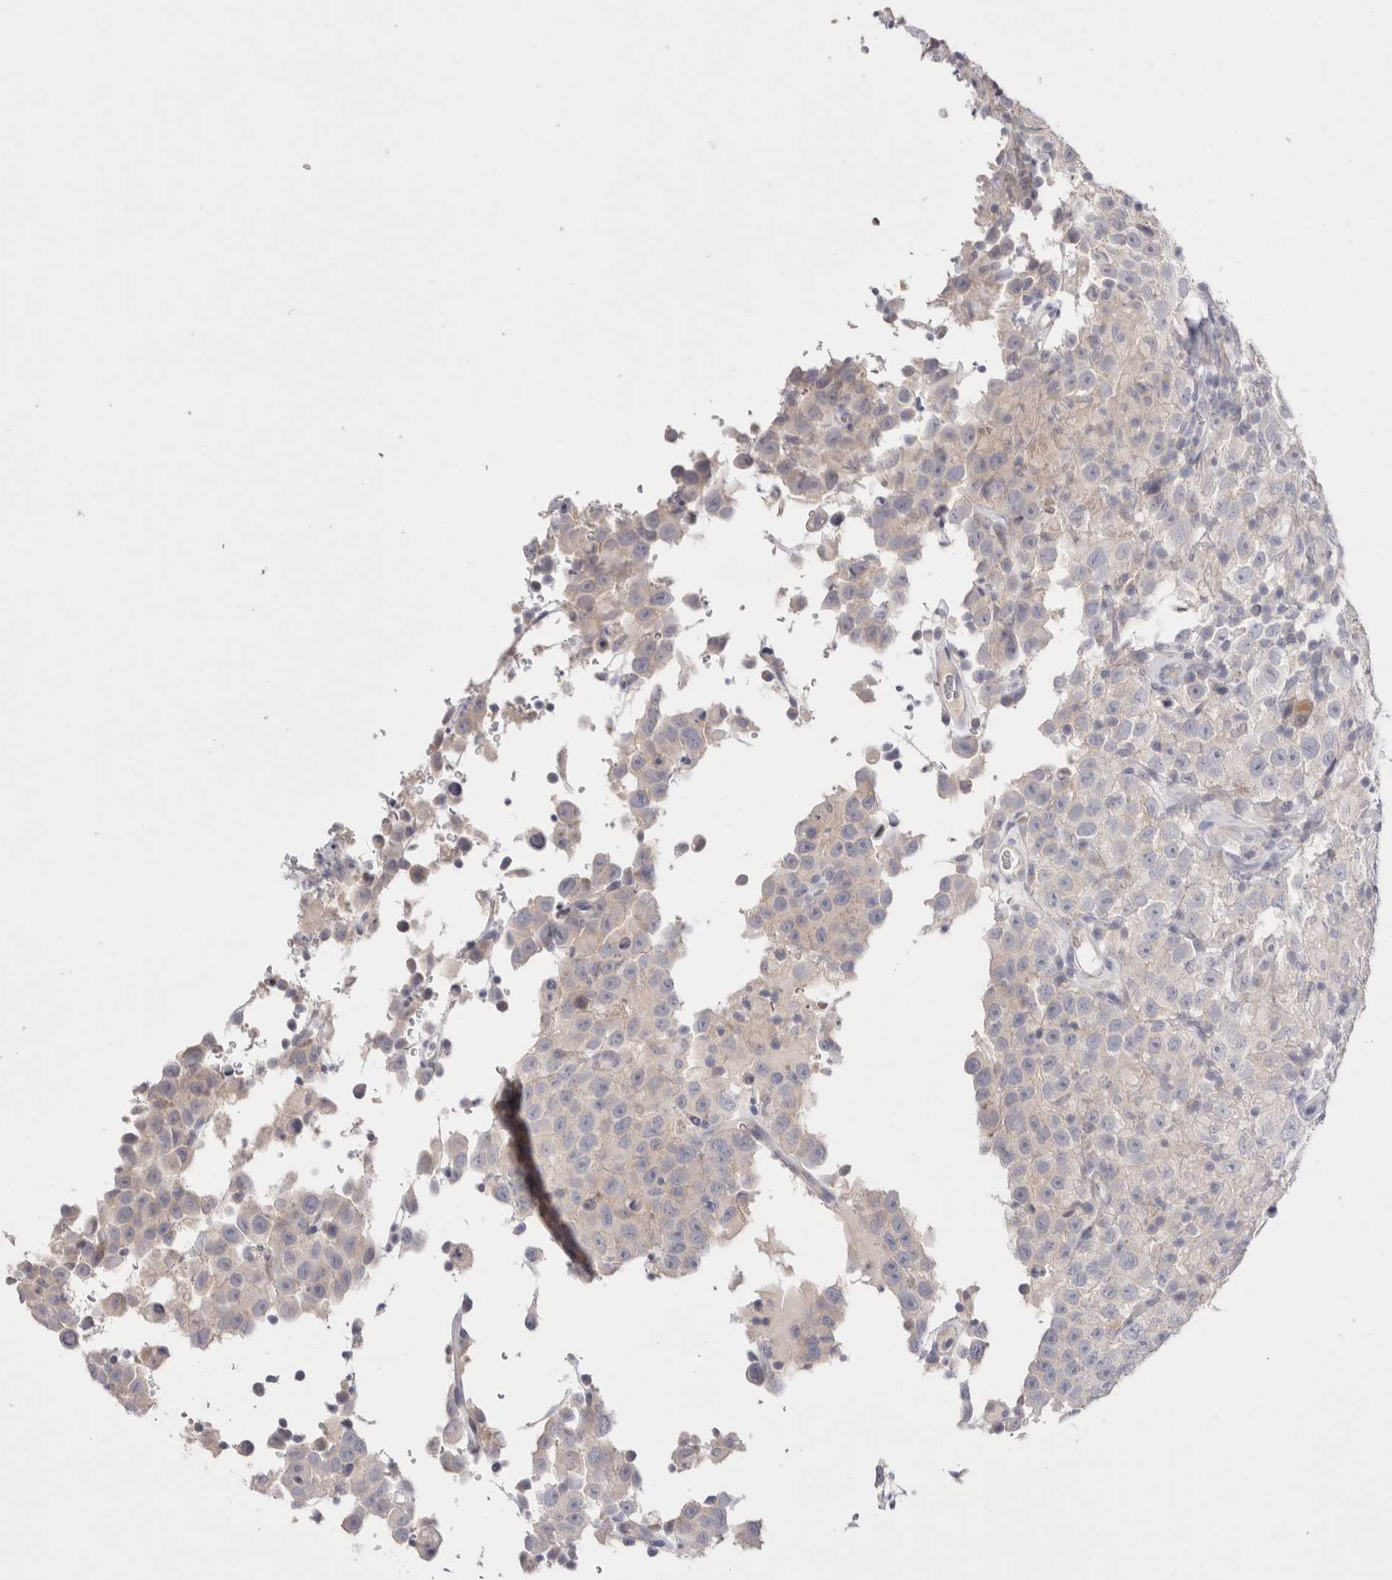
{"staining": {"intensity": "weak", "quantity": "<25%", "location": "cytoplasmic/membranous"}, "tissue": "testis cancer", "cell_type": "Tumor cells", "image_type": "cancer", "snomed": [{"axis": "morphology", "description": "Seminoma, NOS"}, {"axis": "topography", "description": "Testis"}], "caption": "Testis cancer was stained to show a protein in brown. There is no significant positivity in tumor cells.", "gene": "SPINK2", "patient": {"sex": "male", "age": 41}}